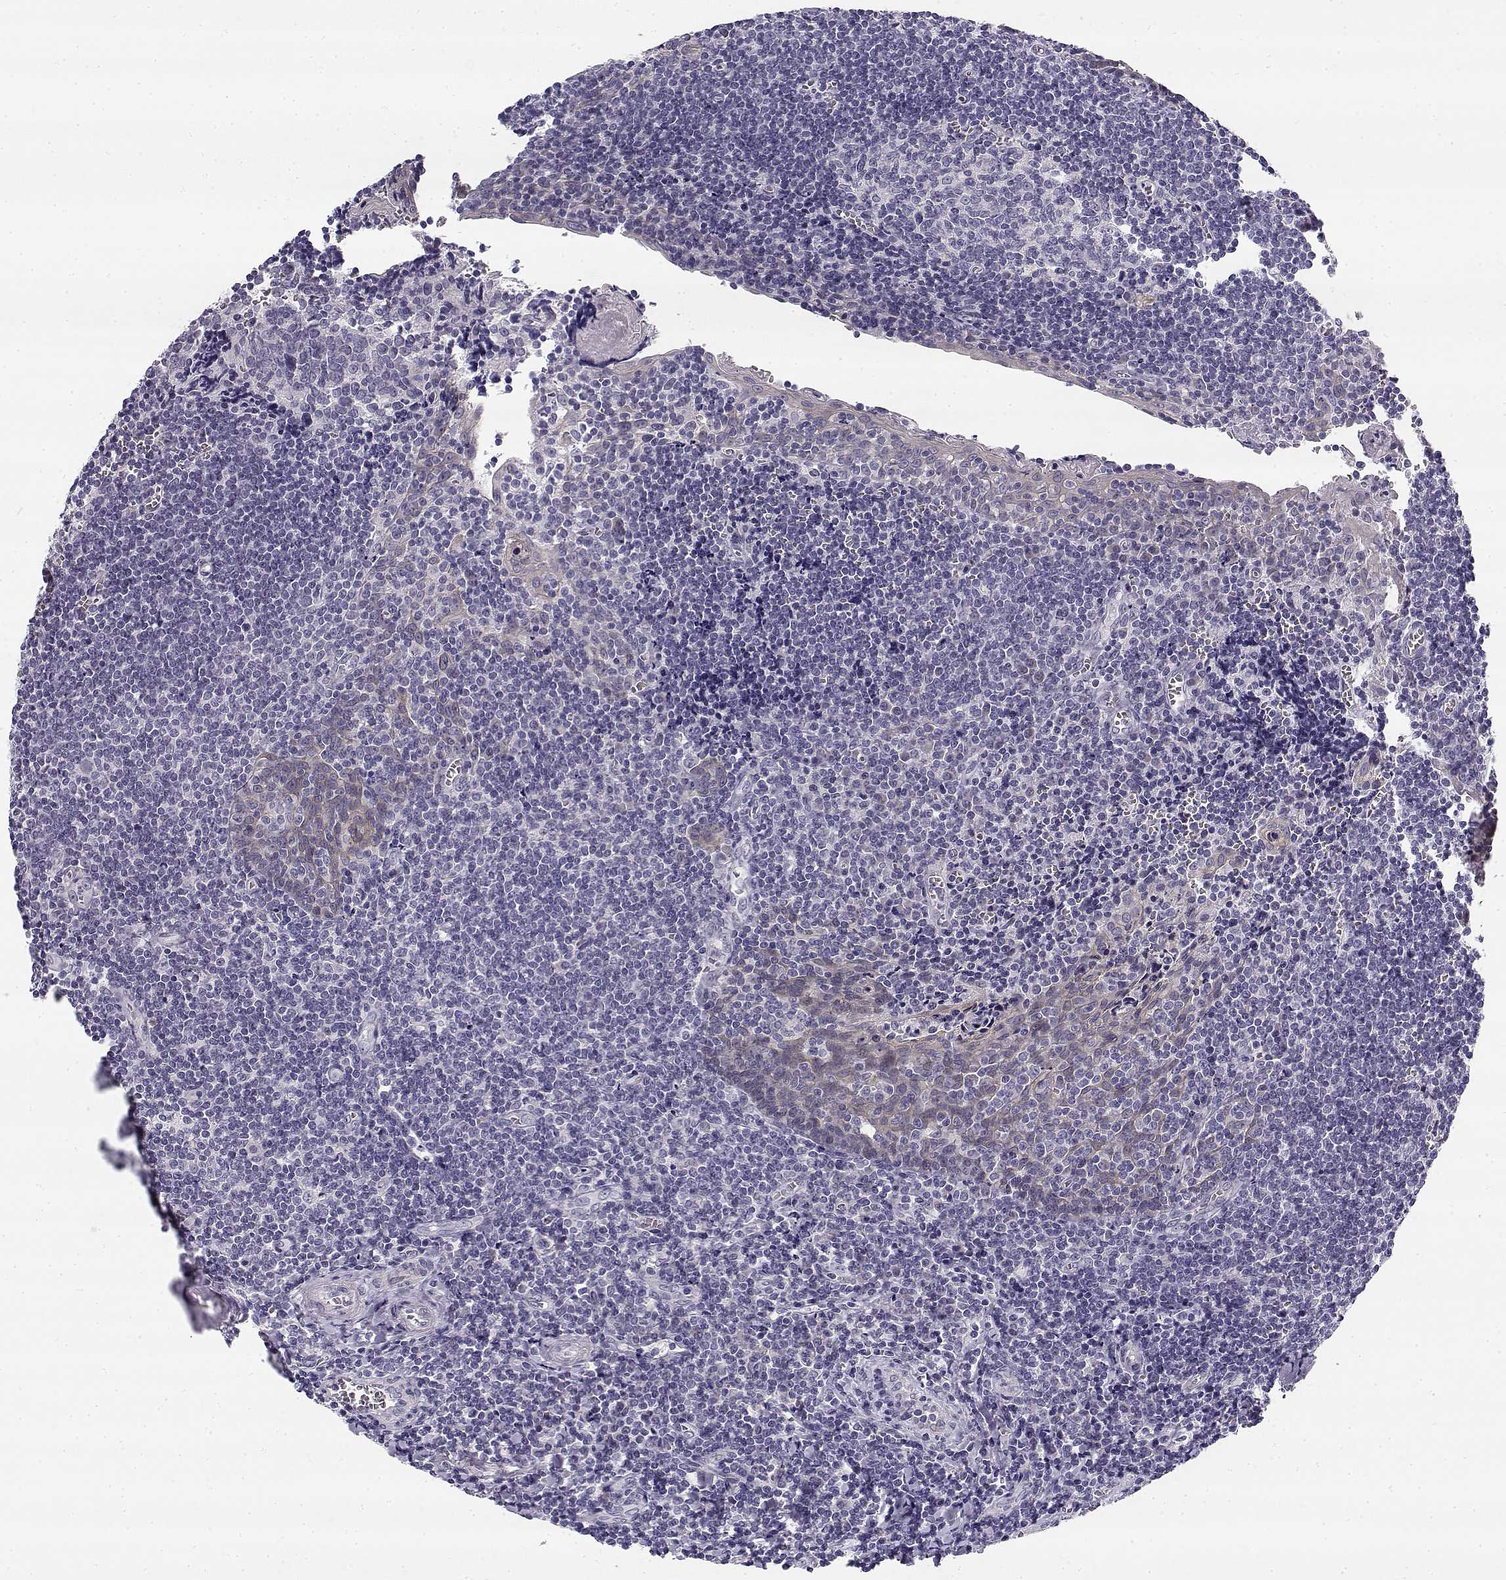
{"staining": {"intensity": "negative", "quantity": "none", "location": "none"}, "tissue": "tonsil", "cell_type": "Germinal center cells", "image_type": "normal", "snomed": [{"axis": "morphology", "description": "Normal tissue, NOS"}, {"axis": "morphology", "description": "Inflammation, NOS"}, {"axis": "topography", "description": "Tonsil"}], "caption": "A high-resolution histopathology image shows immunohistochemistry (IHC) staining of normal tonsil, which demonstrates no significant positivity in germinal center cells. (DAB IHC visualized using brightfield microscopy, high magnification).", "gene": "CREB3L3", "patient": {"sex": "female", "age": 31}}